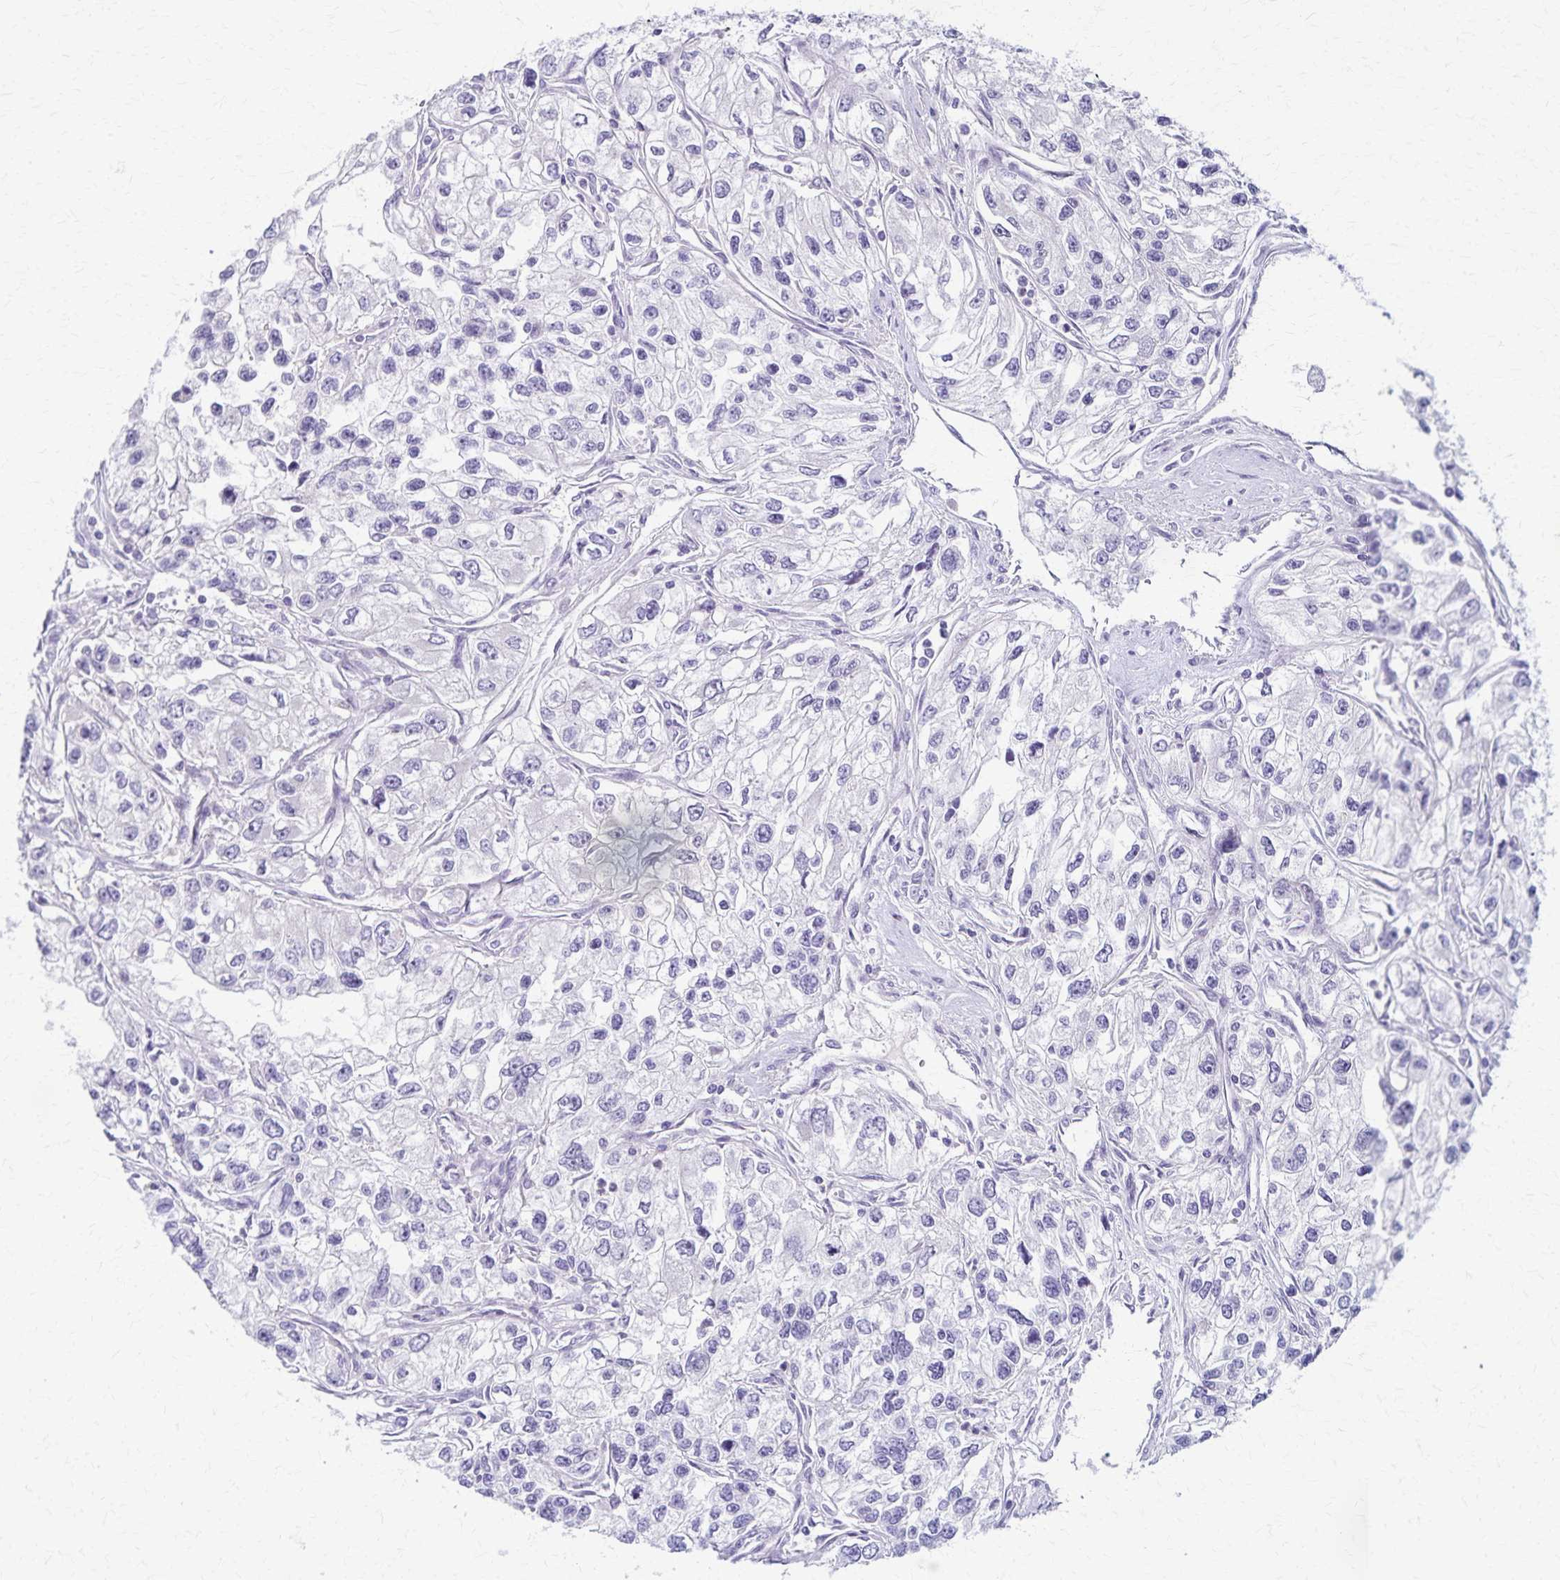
{"staining": {"intensity": "negative", "quantity": "none", "location": "none"}, "tissue": "renal cancer", "cell_type": "Tumor cells", "image_type": "cancer", "snomed": [{"axis": "morphology", "description": "Adenocarcinoma, NOS"}, {"axis": "topography", "description": "Kidney"}], "caption": "An IHC photomicrograph of adenocarcinoma (renal) is shown. There is no staining in tumor cells of adenocarcinoma (renal).", "gene": "TMEM60", "patient": {"sex": "female", "age": 59}}